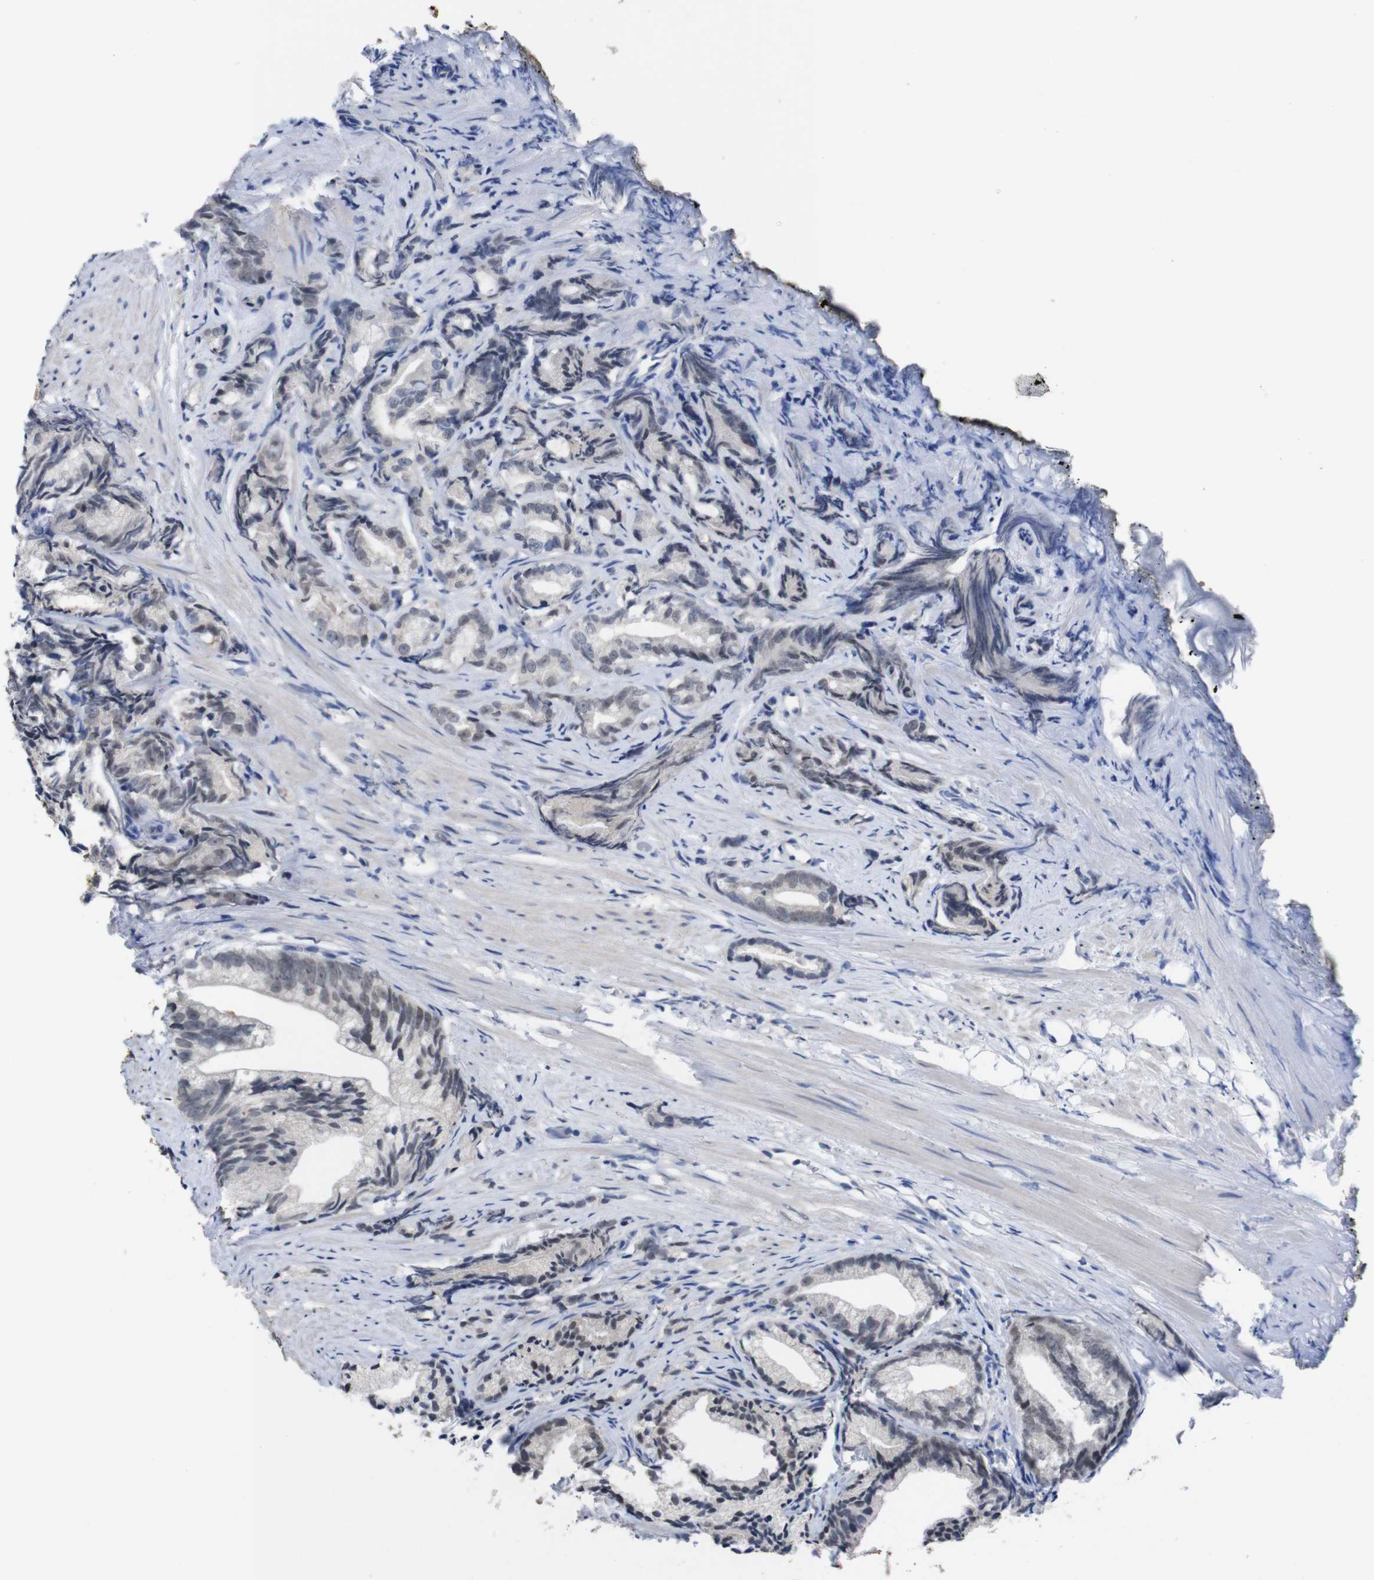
{"staining": {"intensity": "moderate", "quantity": "25%-75%", "location": "nuclear"}, "tissue": "prostate cancer", "cell_type": "Tumor cells", "image_type": "cancer", "snomed": [{"axis": "morphology", "description": "Adenocarcinoma, Low grade"}, {"axis": "topography", "description": "Prostate"}], "caption": "Human prostate adenocarcinoma (low-grade) stained with a protein marker reveals moderate staining in tumor cells.", "gene": "HNF1A", "patient": {"sex": "male", "age": 89}}